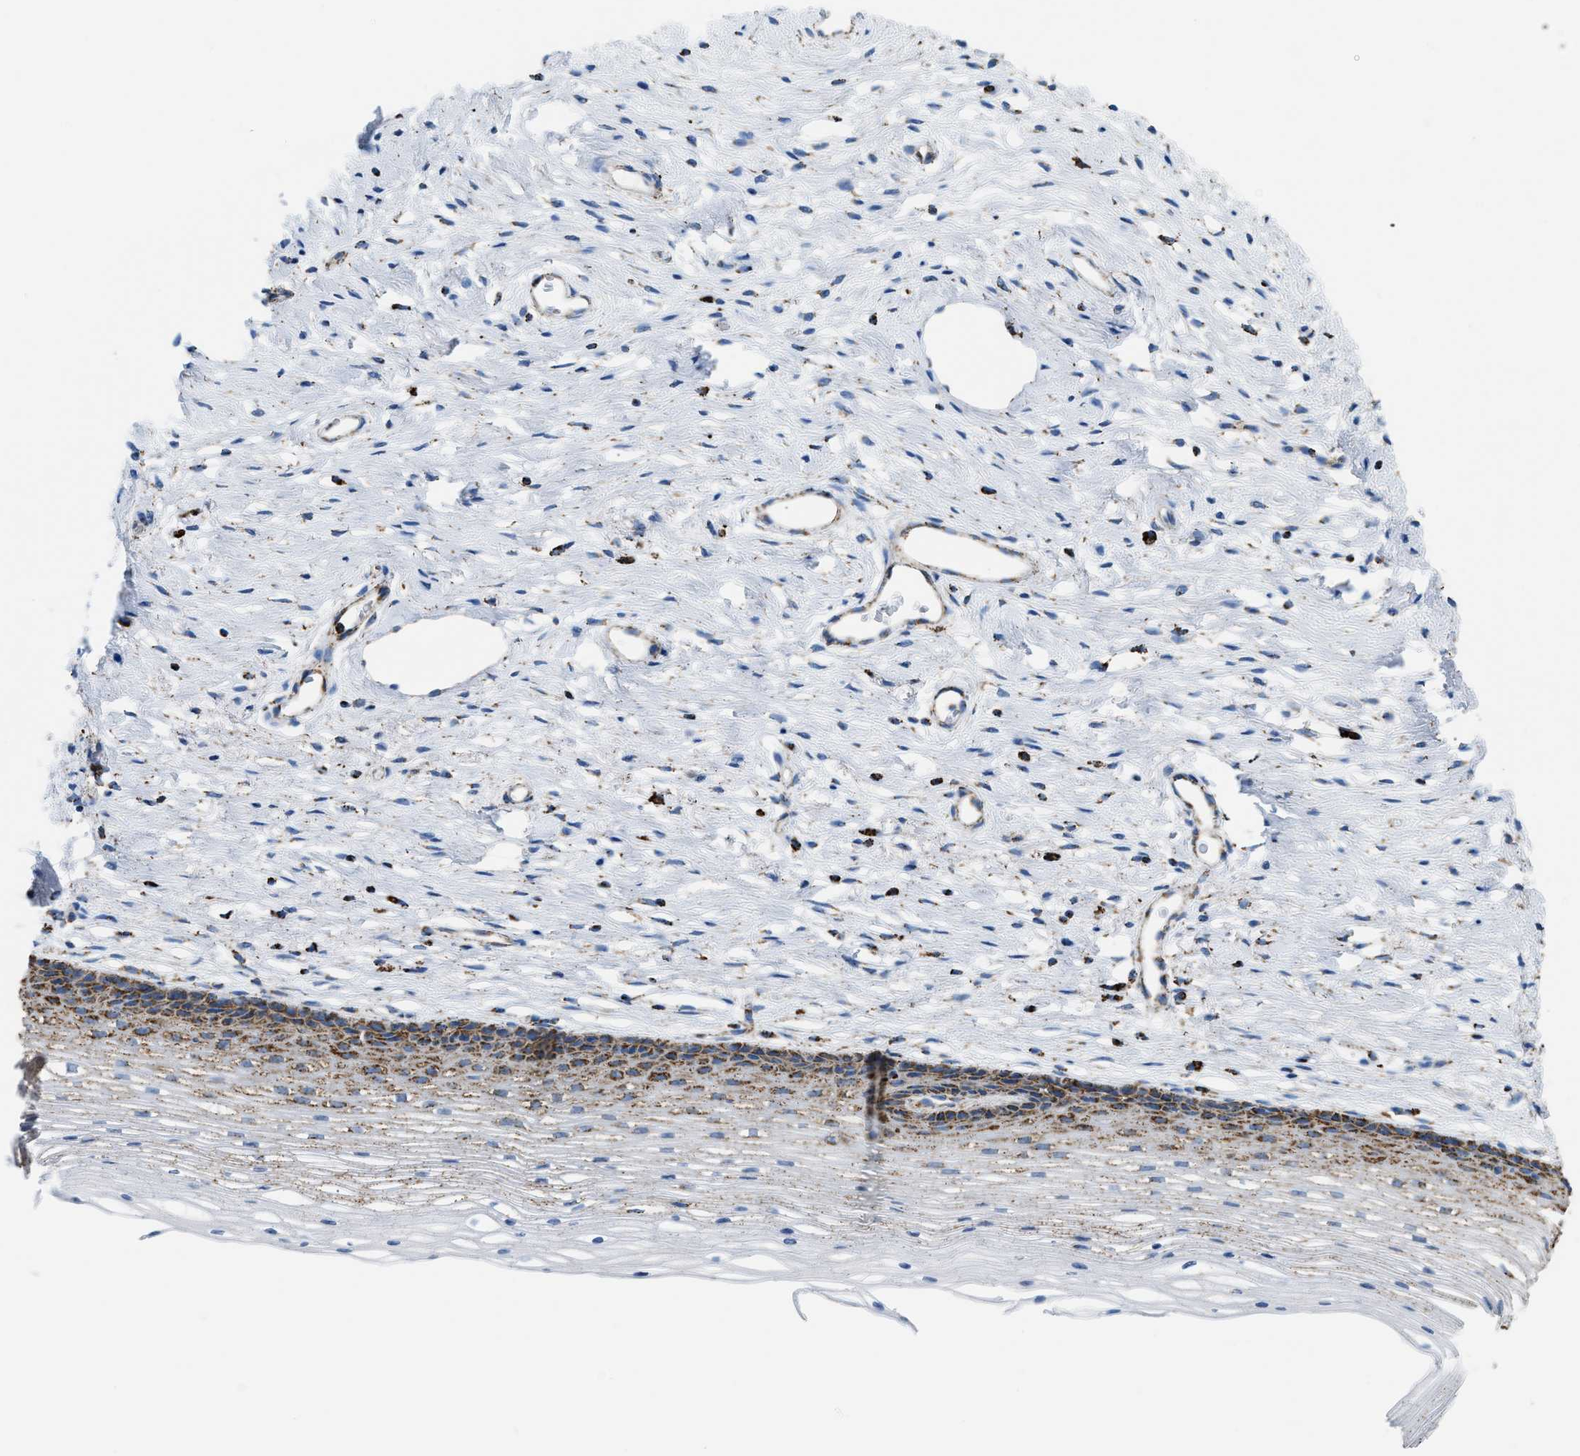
{"staining": {"intensity": "moderate", "quantity": ">75%", "location": "cytoplasmic/membranous"}, "tissue": "cervix", "cell_type": "Glandular cells", "image_type": "normal", "snomed": [{"axis": "morphology", "description": "Normal tissue, NOS"}, {"axis": "topography", "description": "Cervix"}], "caption": "The photomicrograph exhibits immunohistochemical staining of unremarkable cervix. There is moderate cytoplasmic/membranous expression is appreciated in approximately >75% of glandular cells. Immunohistochemistry (ihc) stains the protein in brown and the nuclei are stained blue.", "gene": "ETFB", "patient": {"sex": "female", "age": 77}}